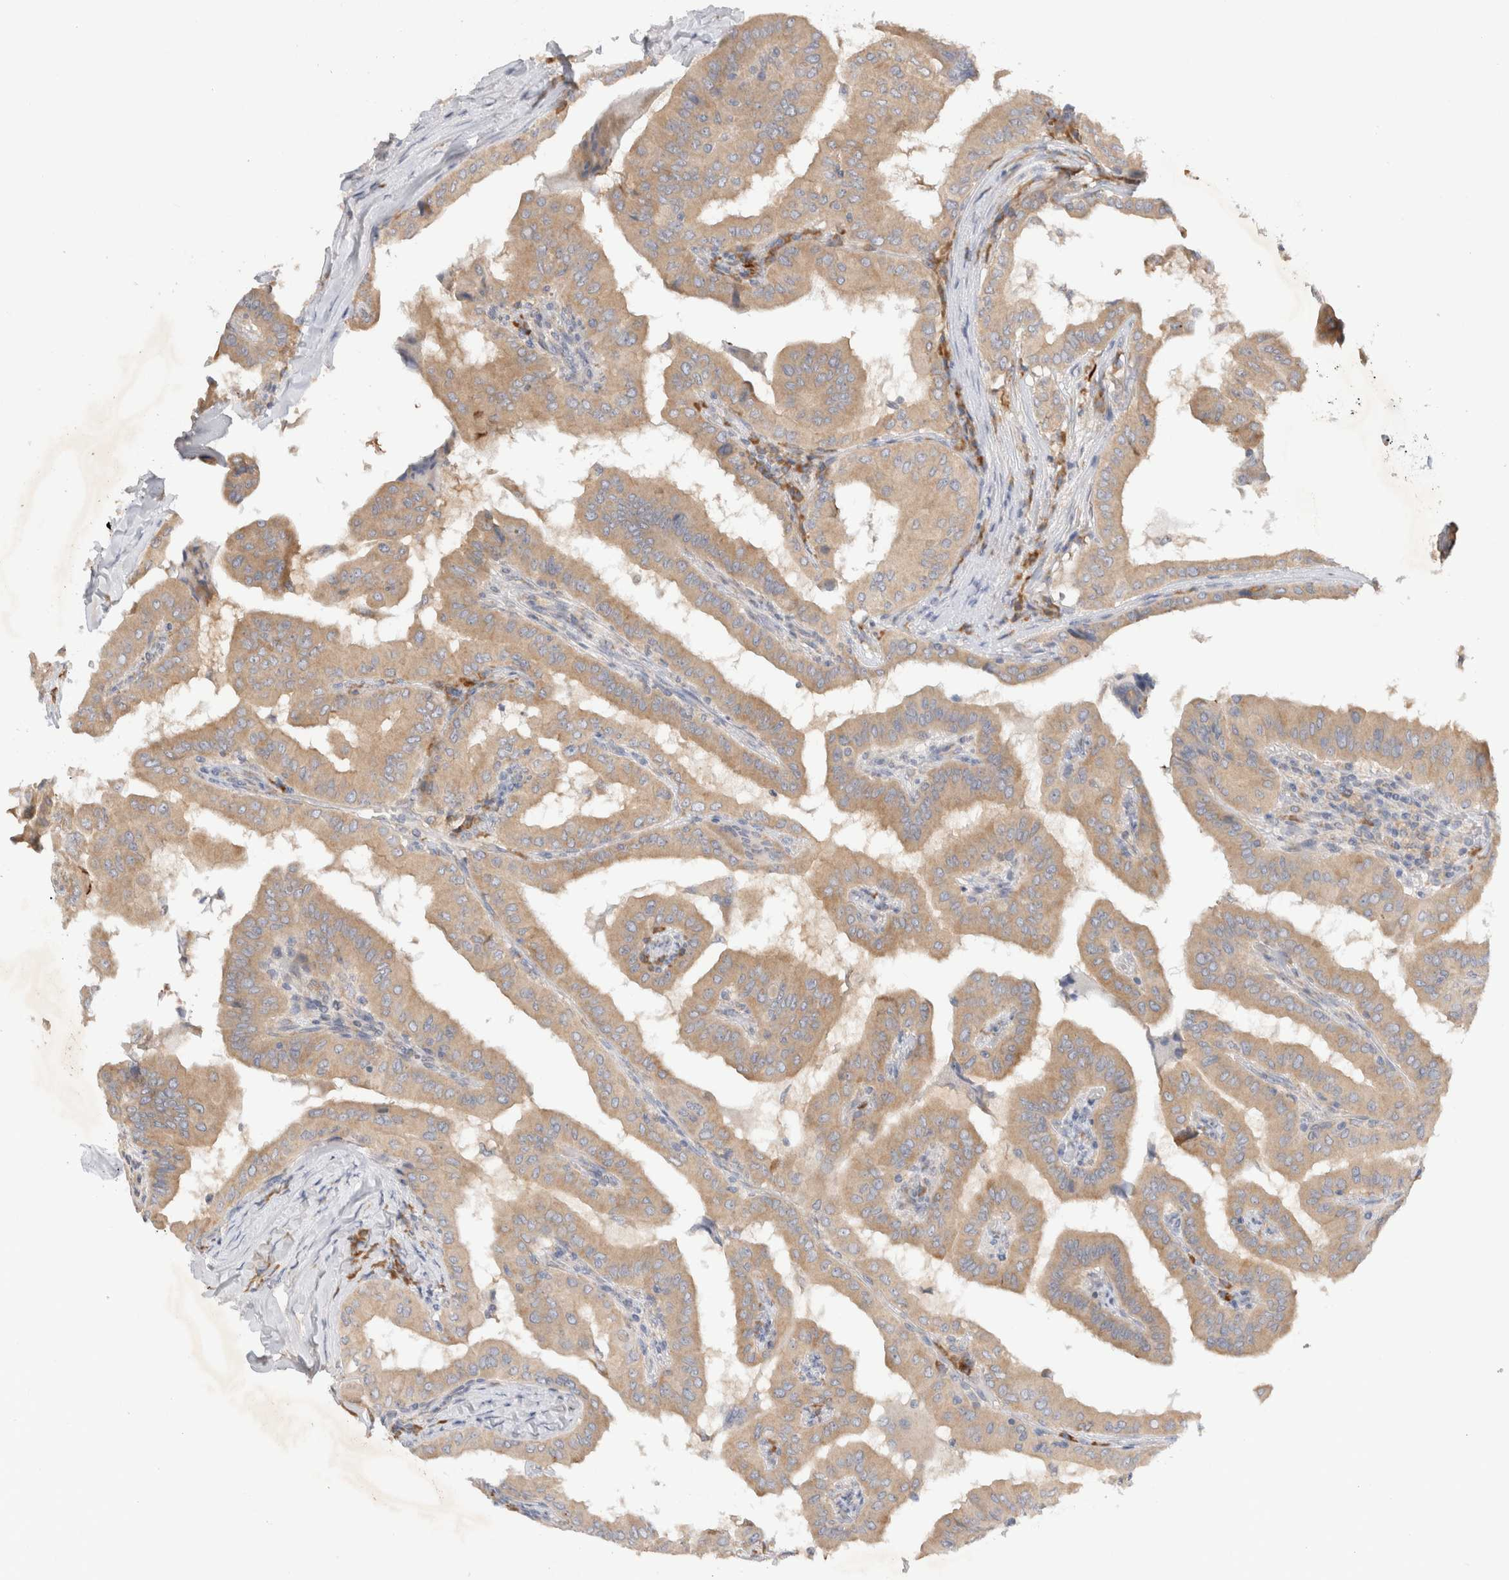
{"staining": {"intensity": "moderate", "quantity": ">75%", "location": "cytoplasmic/membranous"}, "tissue": "thyroid cancer", "cell_type": "Tumor cells", "image_type": "cancer", "snomed": [{"axis": "morphology", "description": "Papillary adenocarcinoma, NOS"}, {"axis": "topography", "description": "Thyroid gland"}], "caption": "Immunohistochemical staining of human thyroid cancer displays medium levels of moderate cytoplasmic/membranous positivity in about >75% of tumor cells.", "gene": "NEDD4L", "patient": {"sex": "male", "age": 33}}